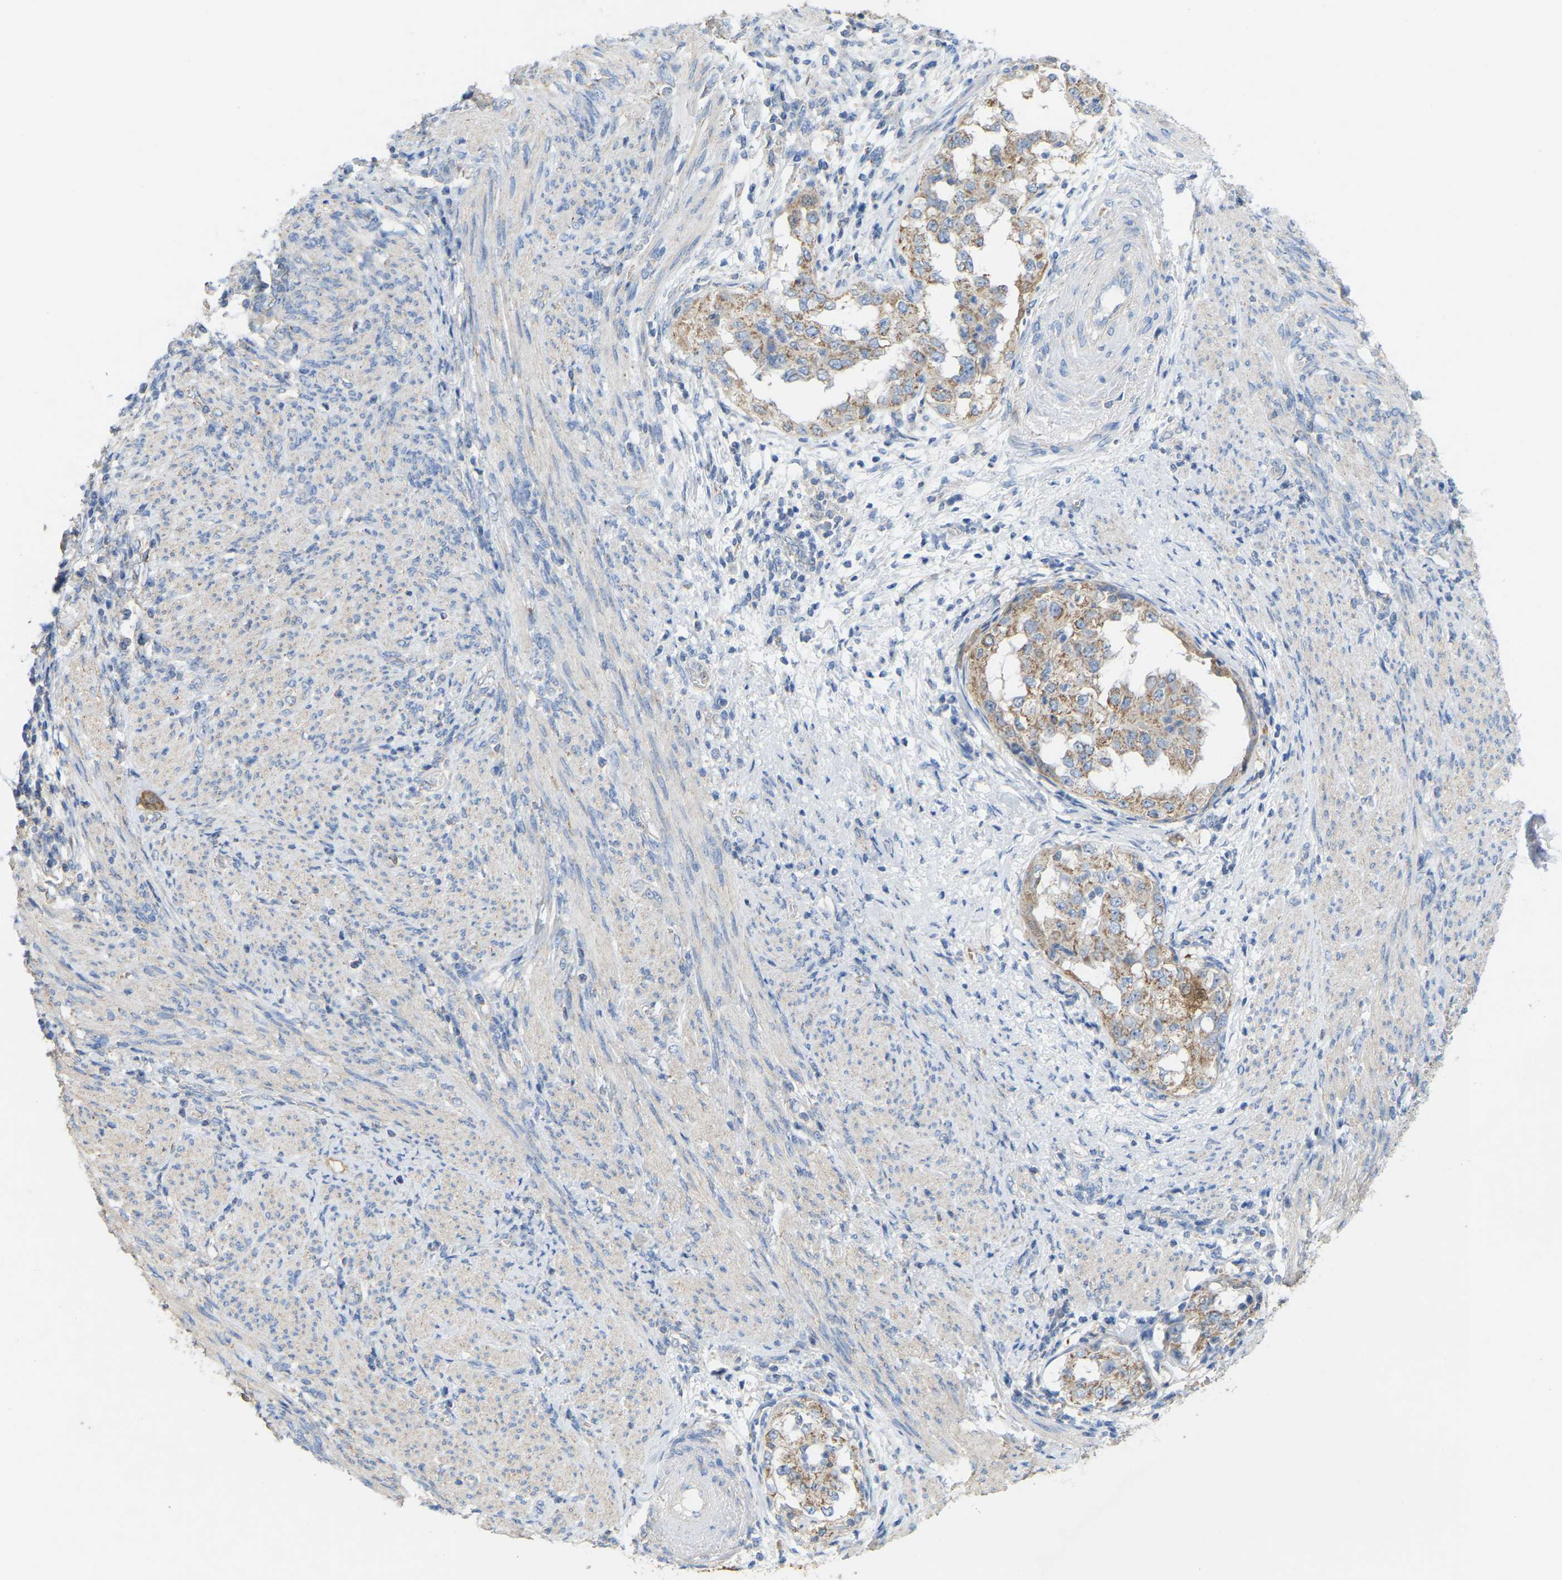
{"staining": {"intensity": "weak", "quantity": ">75%", "location": "cytoplasmic/membranous"}, "tissue": "endometrial cancer", "cell_type": "Tumor cells", "image_type": "cancer", "snomed": [{"axis": "morphology", "description": "Adenocarcinoma, NOS"}, {"axis": "topography", "description": "Endometrium"}], "caption": "Human endometrial cancer (adenocarcinoma) stained for a protein (brown) demonstrates weak cytoplasmic/membranous positive staining in about >75% of tumor cells.", "gene": "SERPINB5", "patient": {"sex": "female", "age": 85}}